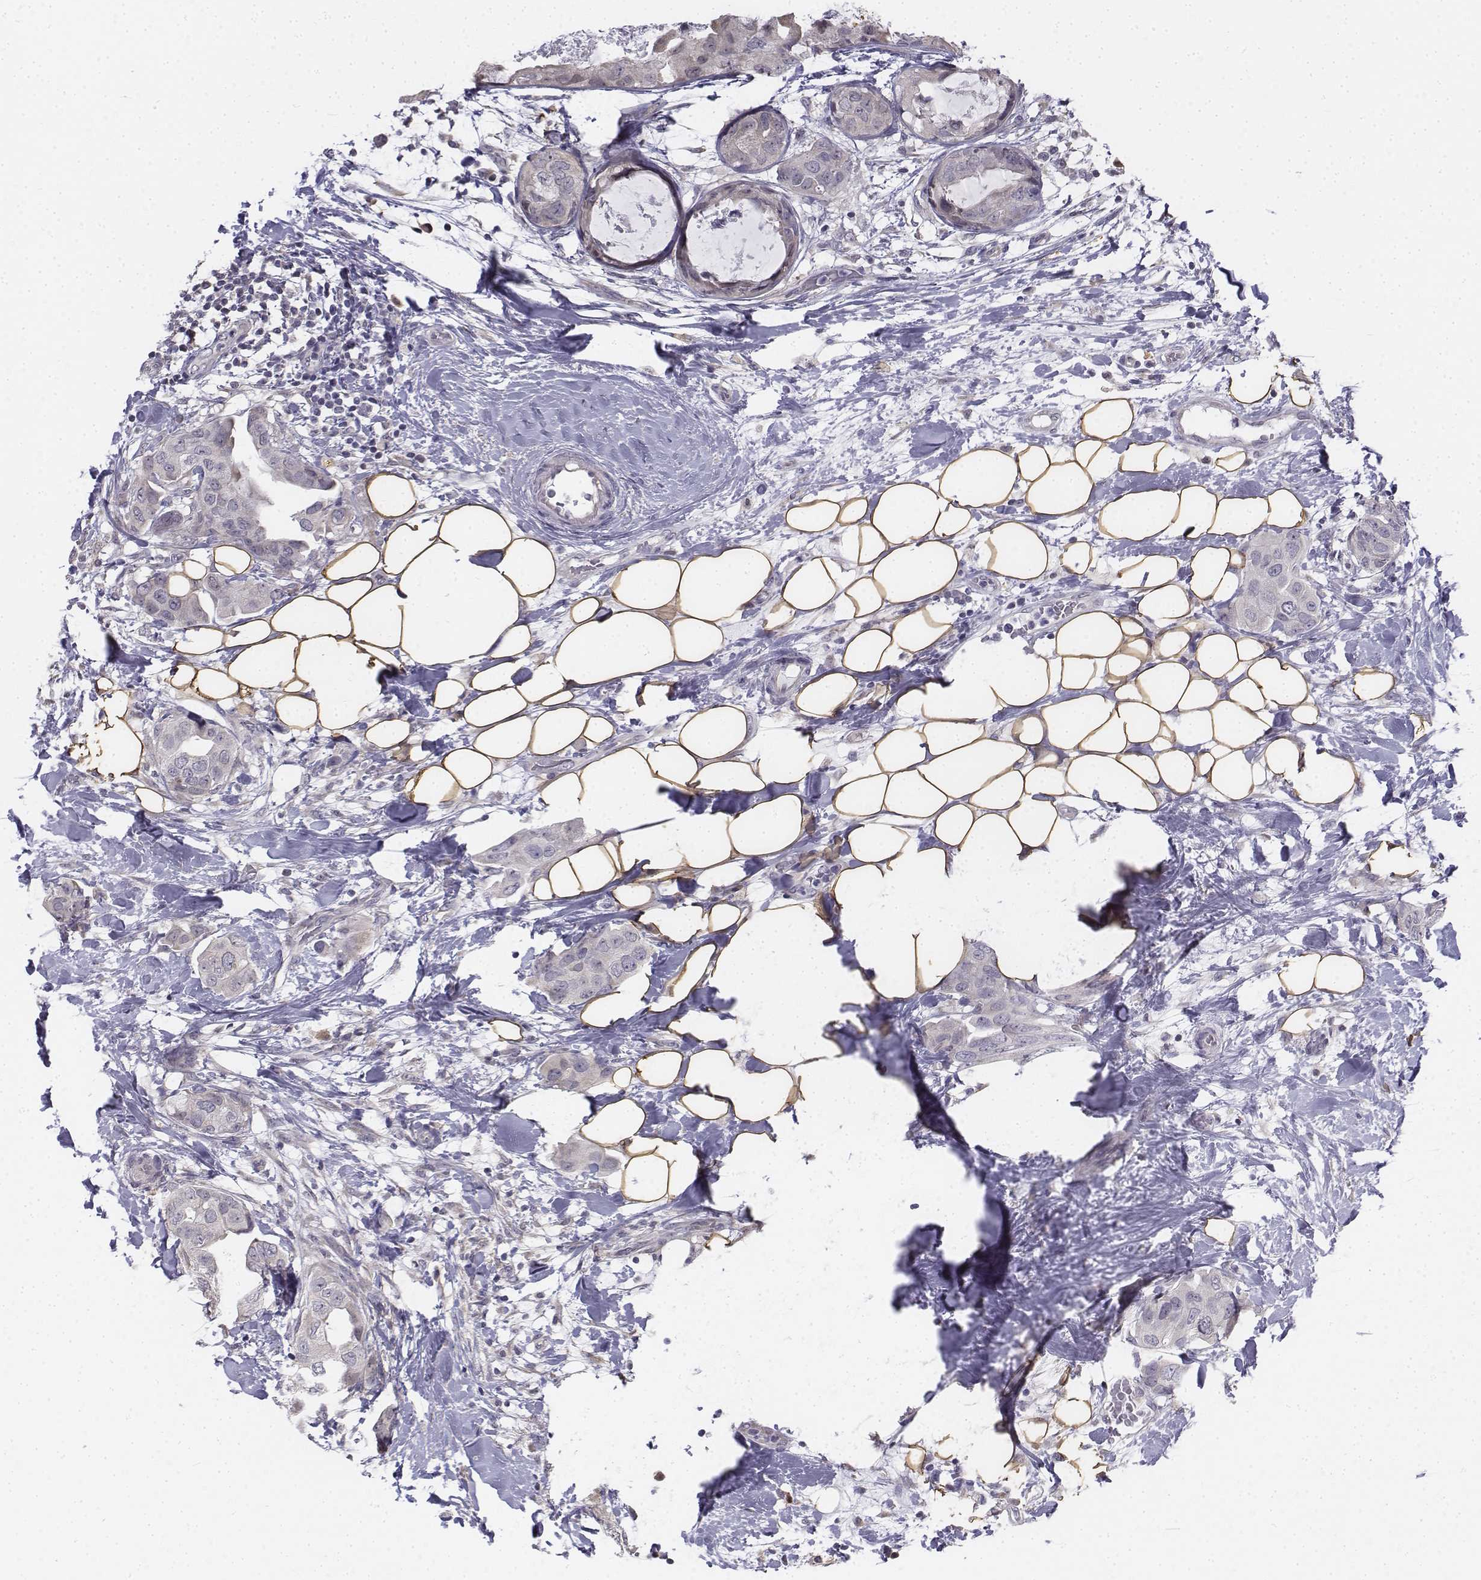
{"staining": {"intensity": "negative", "quantity": "none", "location": "none"}, "tissue": "breast cancer", "cell_type": "Tumor cells", "image_type": "cancer", "snomed": [{"axis": "morphology", "description": "Normal tissue, NOS"}, {"axis": "morphology", "description": "Duct carcinoma"}, {"axis": "topography", "description": "Breast"}], "caption": "DAB (3,3'-diaminobenzidine) immunohistochemical staining of human intraductal carcinoma (breast) exhibits no significant expression in tumor cells. (DAB (3,3'-diaminobenzidine) IHC, high magnification).", "gene": "PENK", "patient": {"sex": "female", "age": 40}}